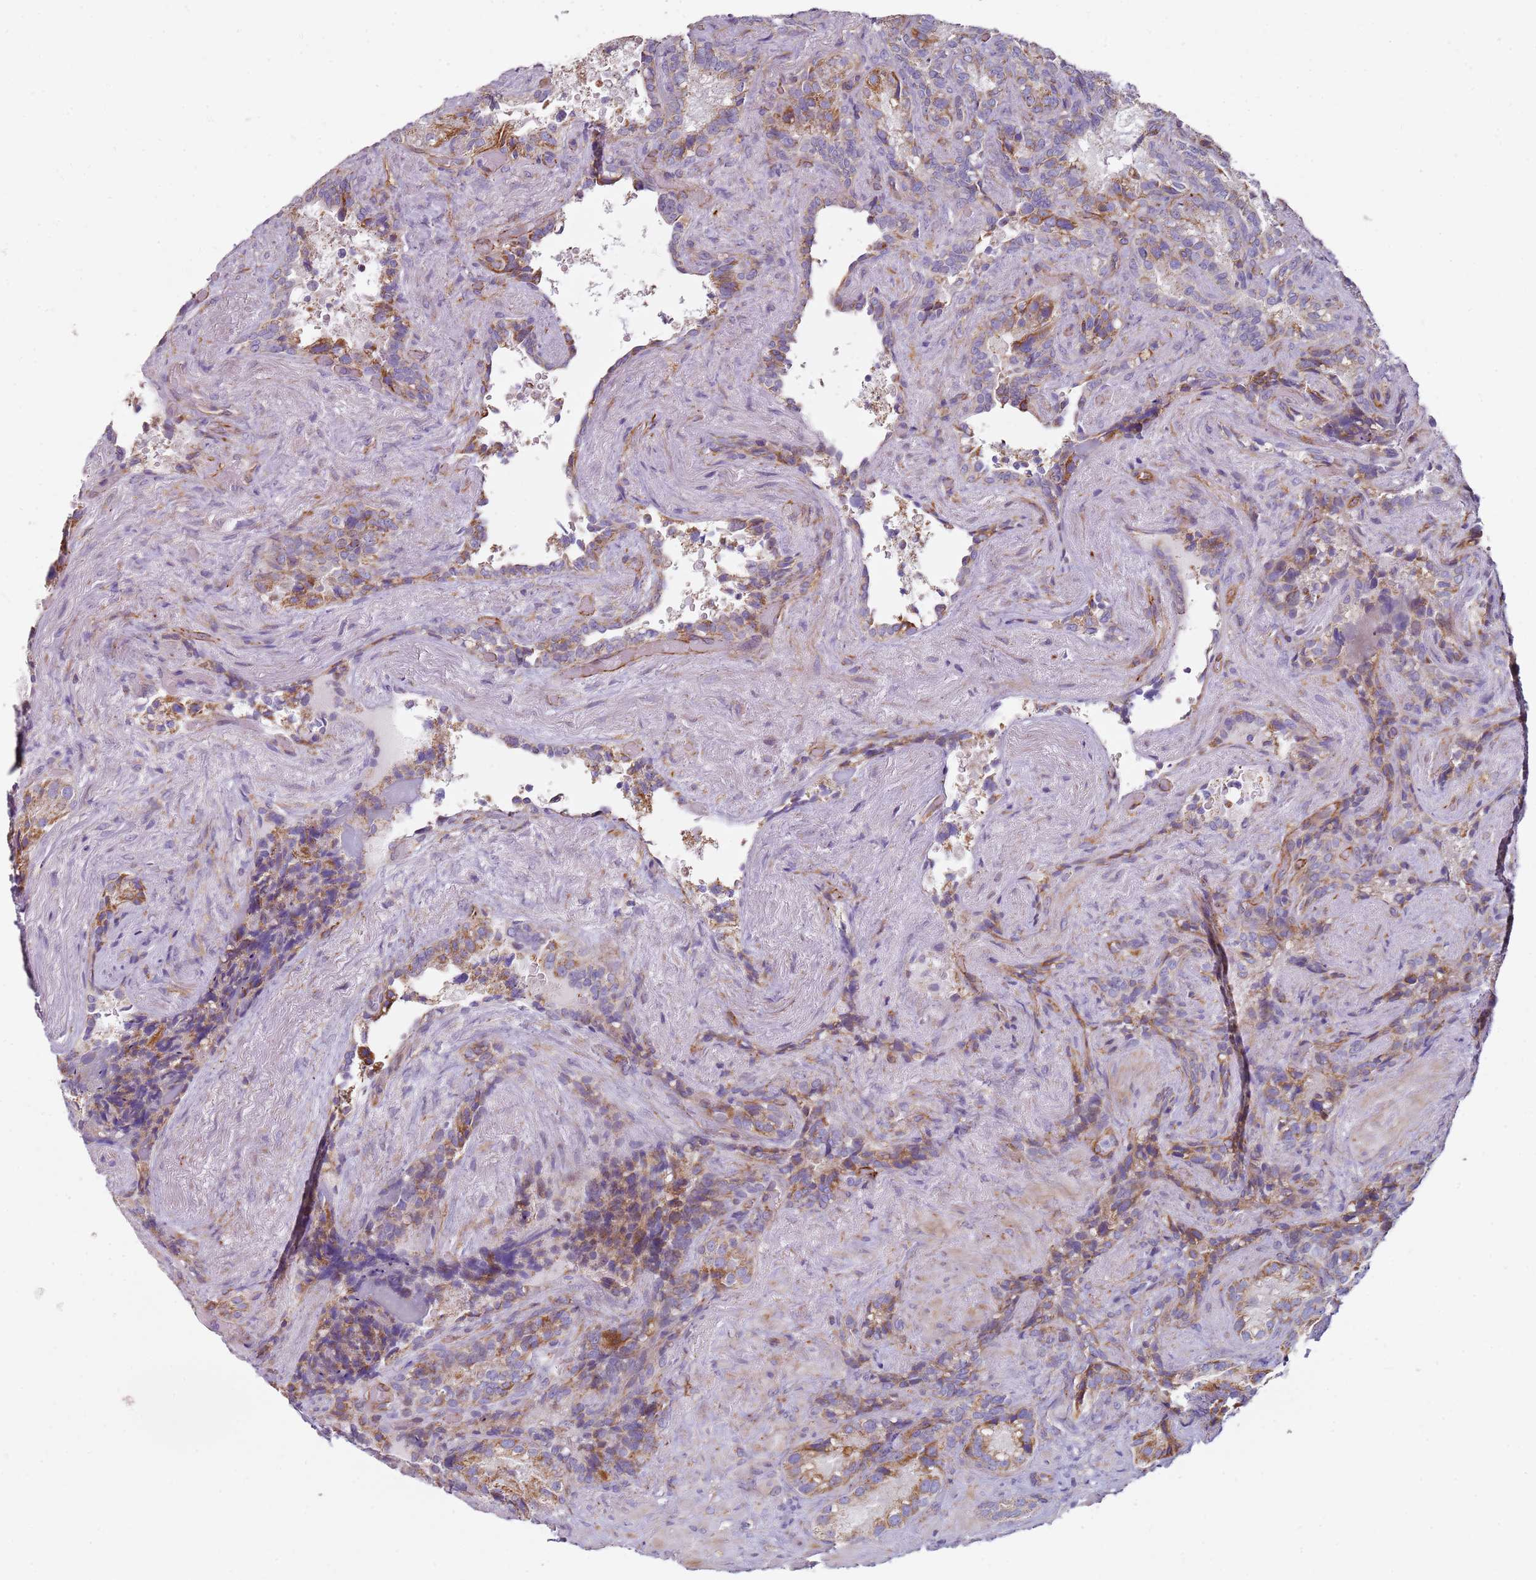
{"staining": {"intensity": "moderate", "quantity": "25%-75%", "location": "cytoplasmic/membranous"}, "tissue": "seminal vesicle", "cell_type": "Glandular cells", "image_type": "normal", "snomed": [{"axis": "morphology", "description": "Normal tissue, NOS"}, {"axis": "topography", "description": "Seminal veicle"}], "caption": "Immunohistochemistry (IHC) histopathology image of benign seminal vesicle stained for a protein (brown), which reveals medium levels of moderate cytoplasmic/membranous expression in about 25%-75% of glandular cells.", "gene": "ALS2", "patient": {"sex": "male", "age": 62}}